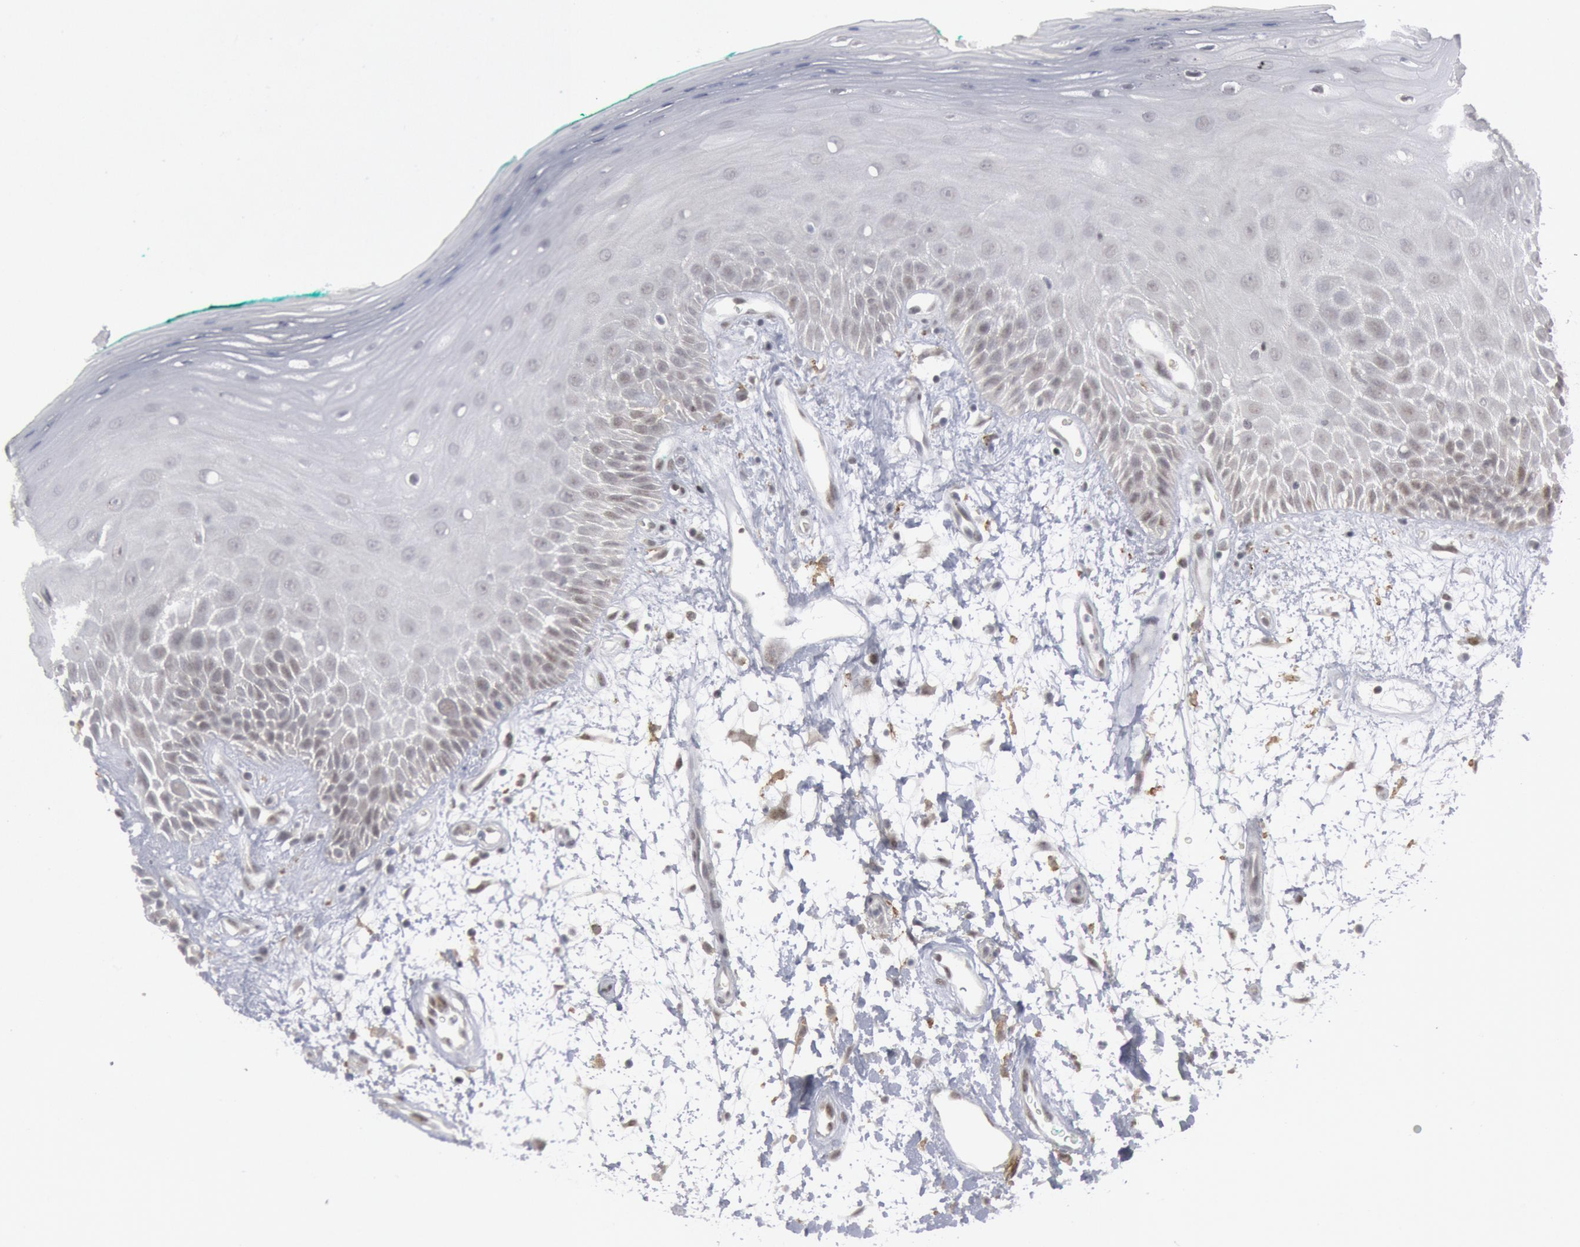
{"staining": {"intensity": "negative", "quantity": "none", "location": "none"}, "tissue": "oral mucosa", "cell_type": "Squamous epithelial cells", "image_type": "normal", "snomed": [{"axis": "morphology", "description": "Normal tissue, NOS"}, {"axis": "morphology", "description": "Squamous cell carcinoma, NOS"}, {"axis": "topography", "description": "Skeletal muscle"}, {"axis": "topography", "description": "Oral tissue"}, {"axis": "topography", "description": "Head-Neck"}], "caption": "IHC micrograph of unremarkable oral mucosa stained for a protein (brown), which shows no staining in squamous epithelial cells.", "gene": "FOXO1", "patient": {"sex": "female", "age": 84}}